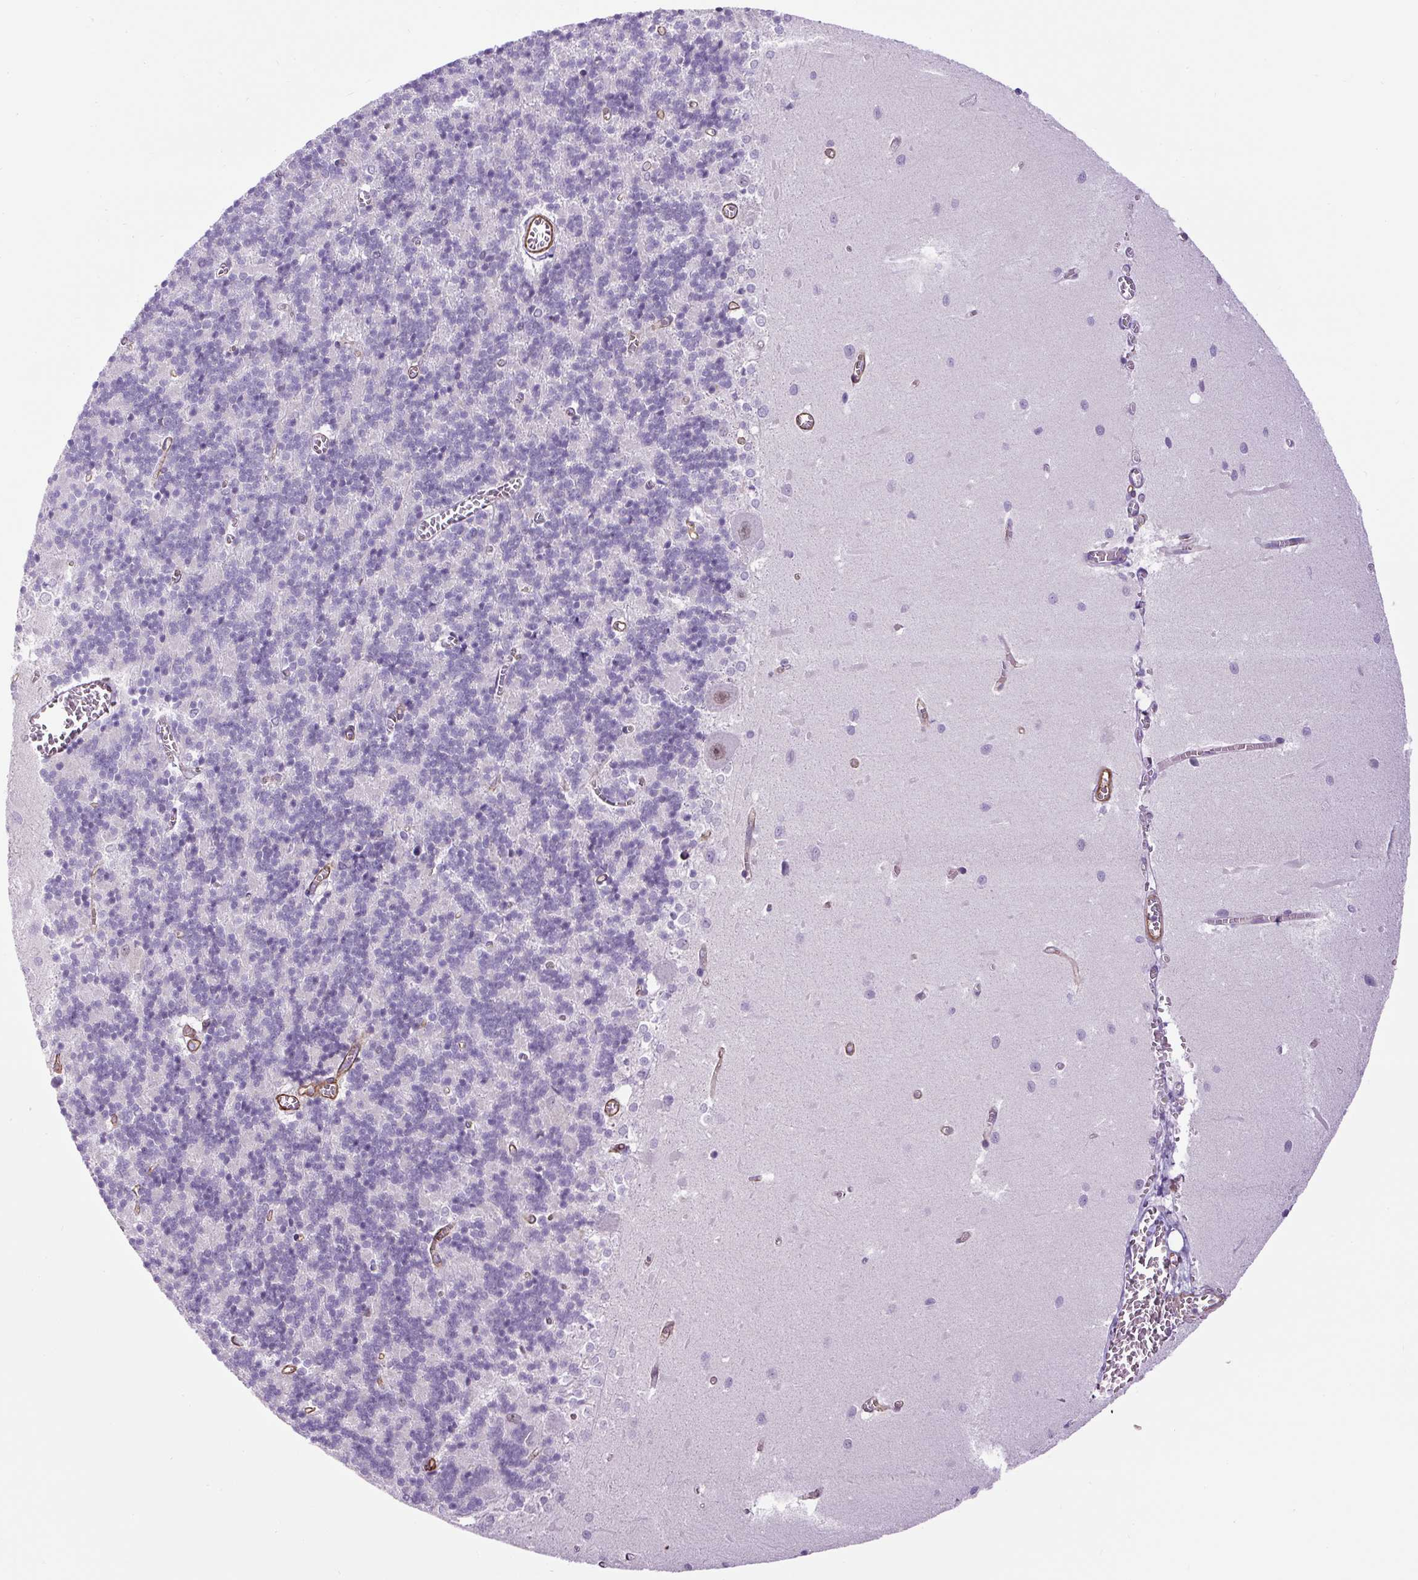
{"staining": {"intensity": "negative", "quantity": "none", "location": "none"}, "tissue": "cerebellum", "cell_type": "Cells in granular layer", "image_type": "normal", "snomed": [{"axis": "morphology", "description": "Normal tissue, NOS"}, {"axis": "topography", "description": "Cerebellum"}], "caption": "This is an IHC image of benign human cerebellum. There is no expression in cells in granular layer.", "gene": "B3GALT5", "patient": {"sex": "male", "age": 37}}